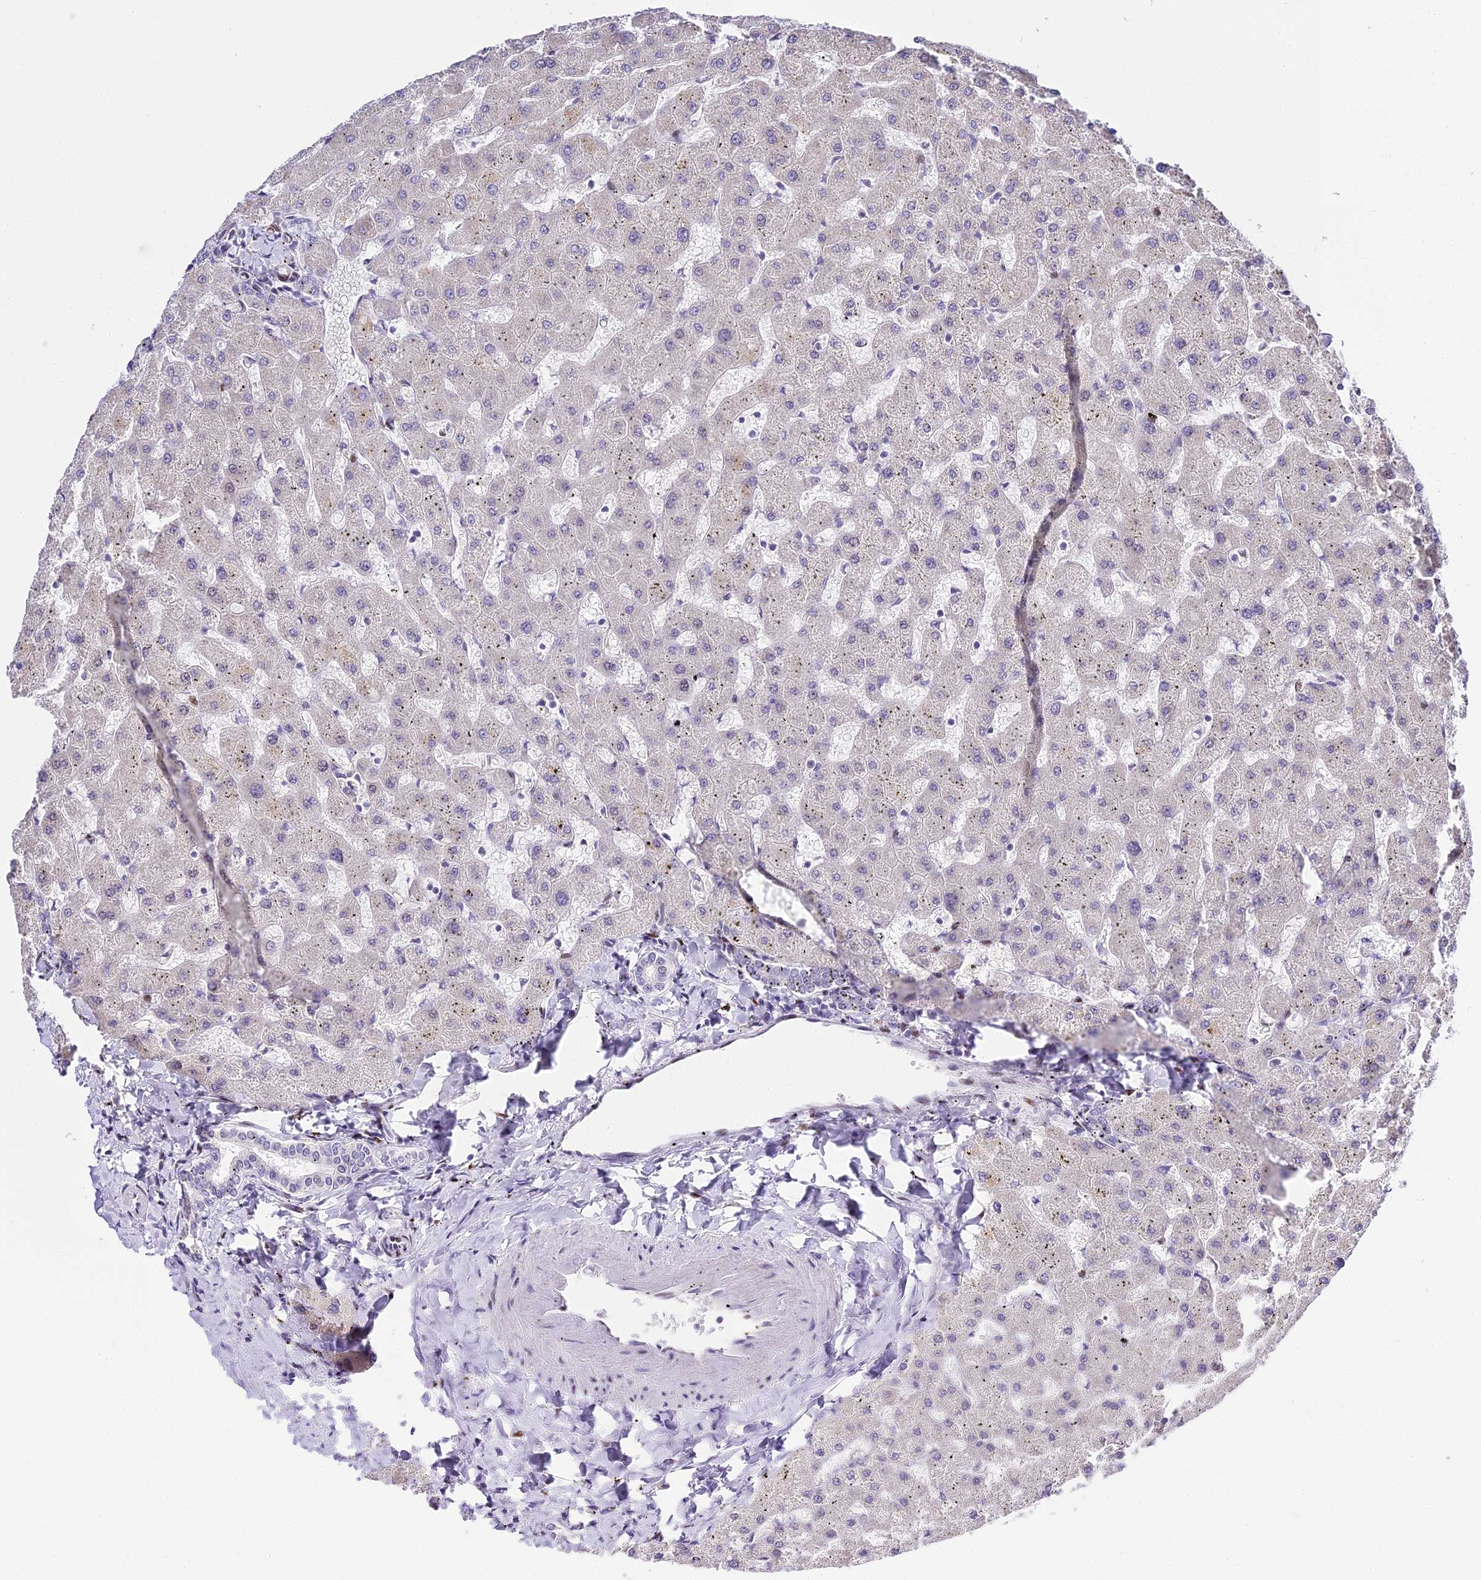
{"staining": {"intensity": "negative", "quantity": "none", "location": "none"}, "tissue": "liver", "cell_type": "Cholangiocytes", "image_type": "normal", "snomed": [{"axis": "morphology", "description": "Normal tissue, NOS"}, {"axis": "topography", "description": "Liver"}], "caption": "Cholangiocytes show no significant staining in normal liver. (DAB immunohistochemistry (IHC), high magnification).", "gene": "SERP1", "patient": {"sex": "female", "age": 63}}